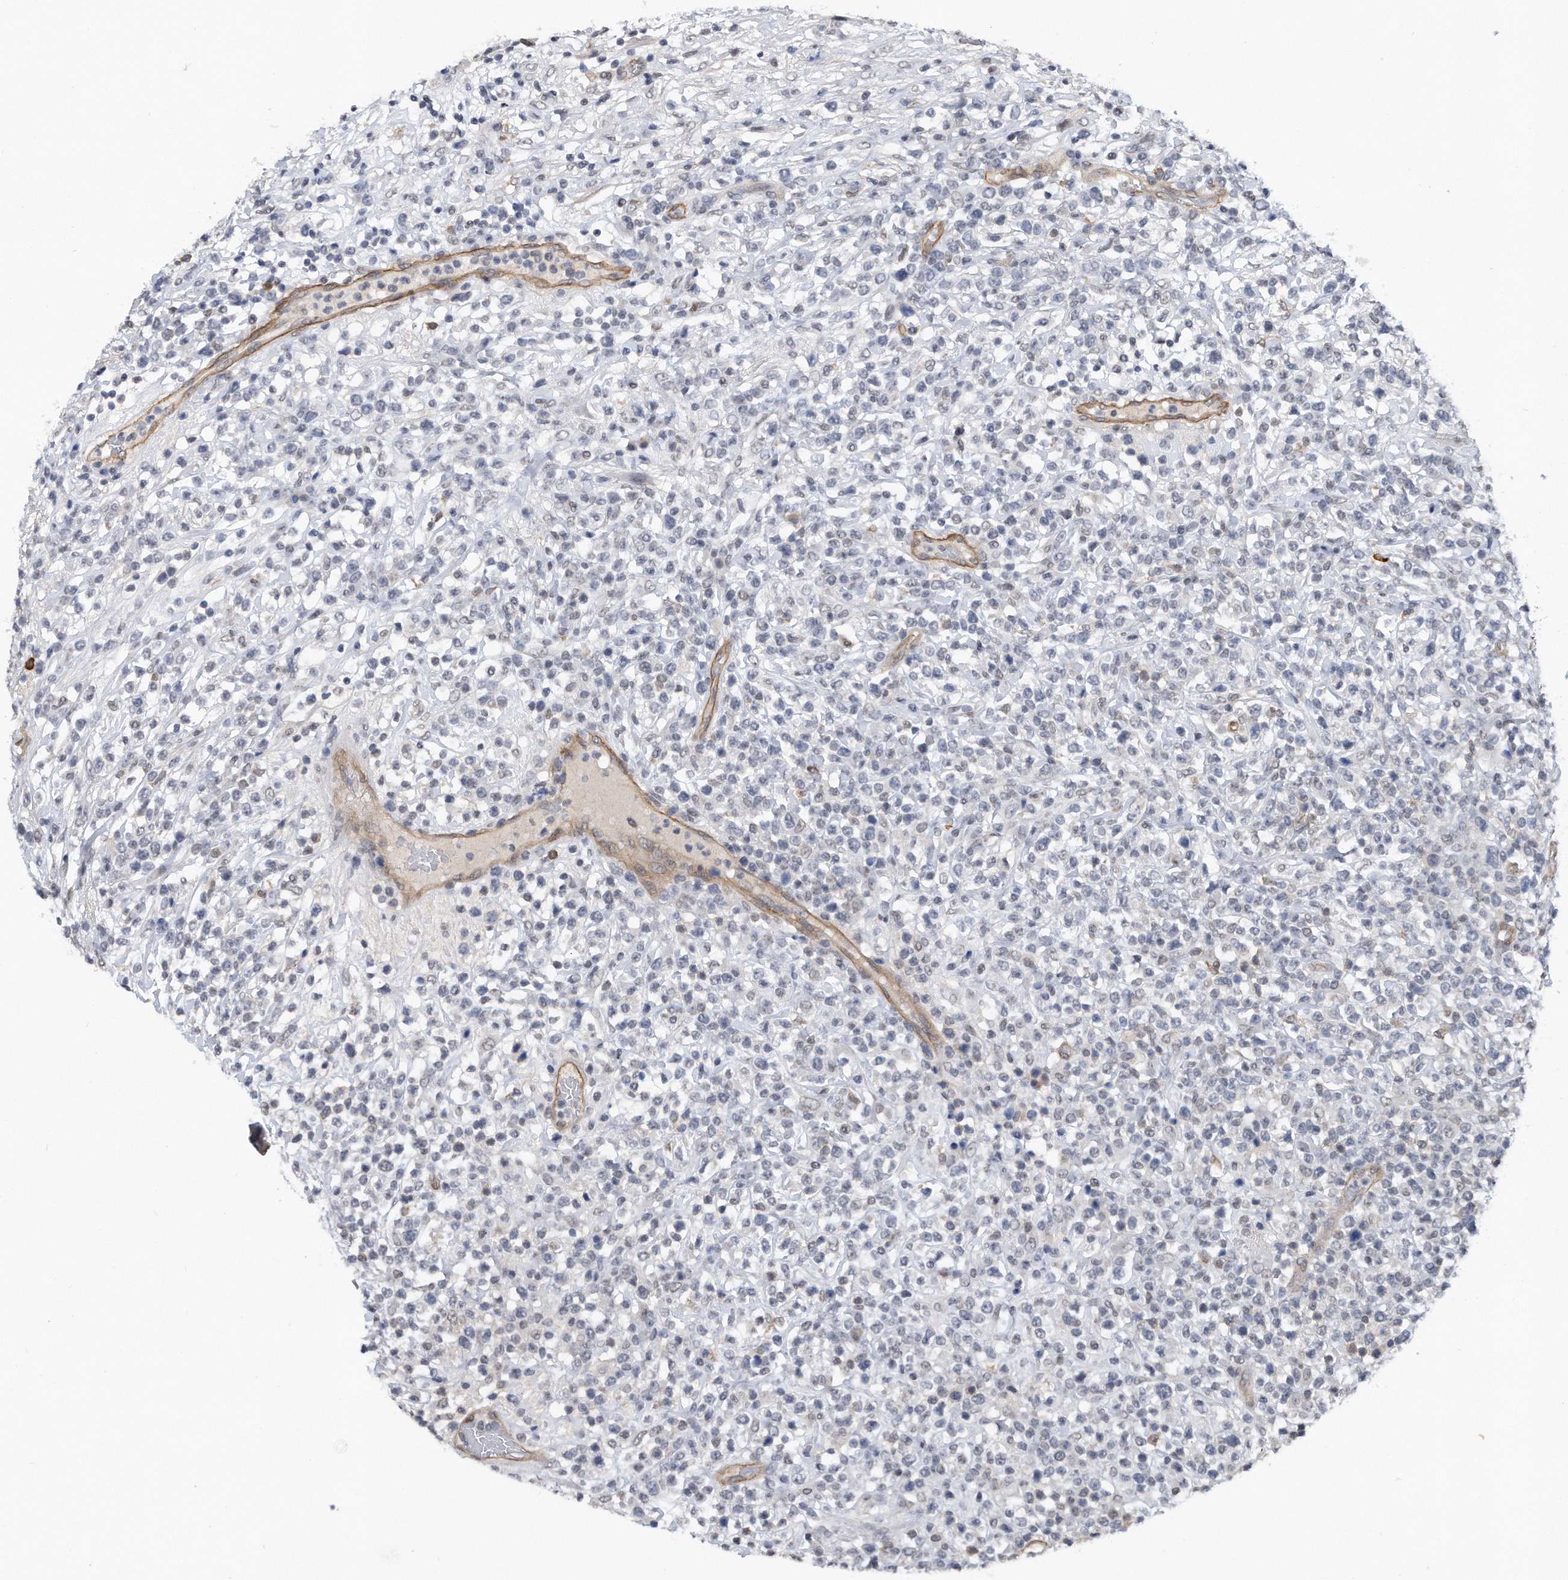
{"staining": {"intensity": "negative", "quantity": "none", "location": "none"}, "tissue": "lymphoma", "cell_type": "Tumor cells", "image_type": "cancer", "snomed": [{"axis": "morphology", "description": "Malignant lymphoma, non-Hodgkin's type, High grade"}, {"axis": "topography", "description": "Colon"}], "caption": "Immunohistochemistry (IHC) photomicrograph of human high-grade malignant lymphoma, non-Hodgkin's type stained for a protein (brown), which reveals no positivity in tumor cells.", "gene": "TP53INP1", "patient": {"sex": "female", "age": 53}}